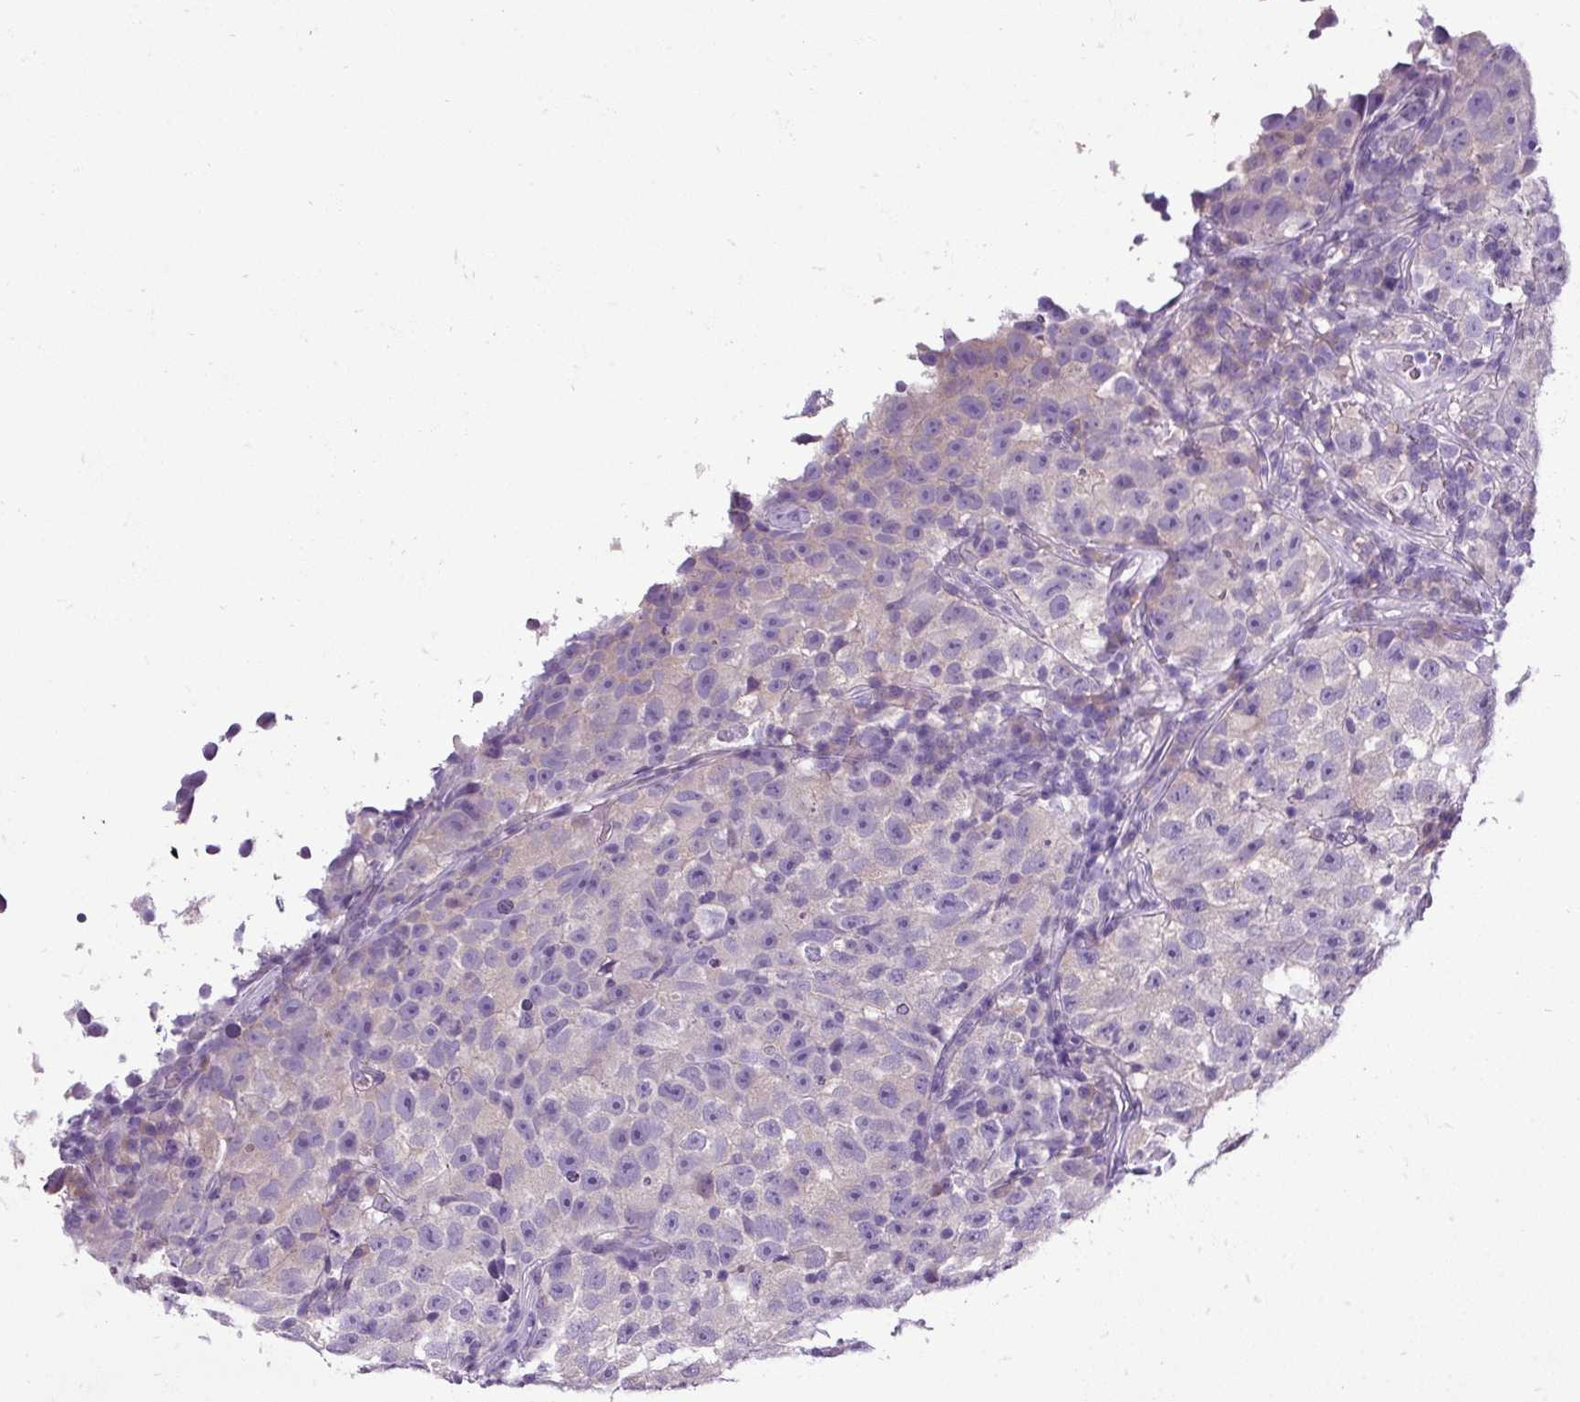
{"staining": {"intensity": "negative", "quantity": "none", "location": "none"}, "tissue": "testis cancer", "cell_type": "Tumor cells", "image_type": "cancer", "snomed": [{"axis": "morphology", "description": "Seminoma, NOS"}, {"axis": "topography", "description": "Testis"}], "caption": "Testis cancer was stained to show a protein in brown. There is no significant staining in tumor cells.", "gene": "DNAAF9", "patient": {"sex": "male", "age": 22}}